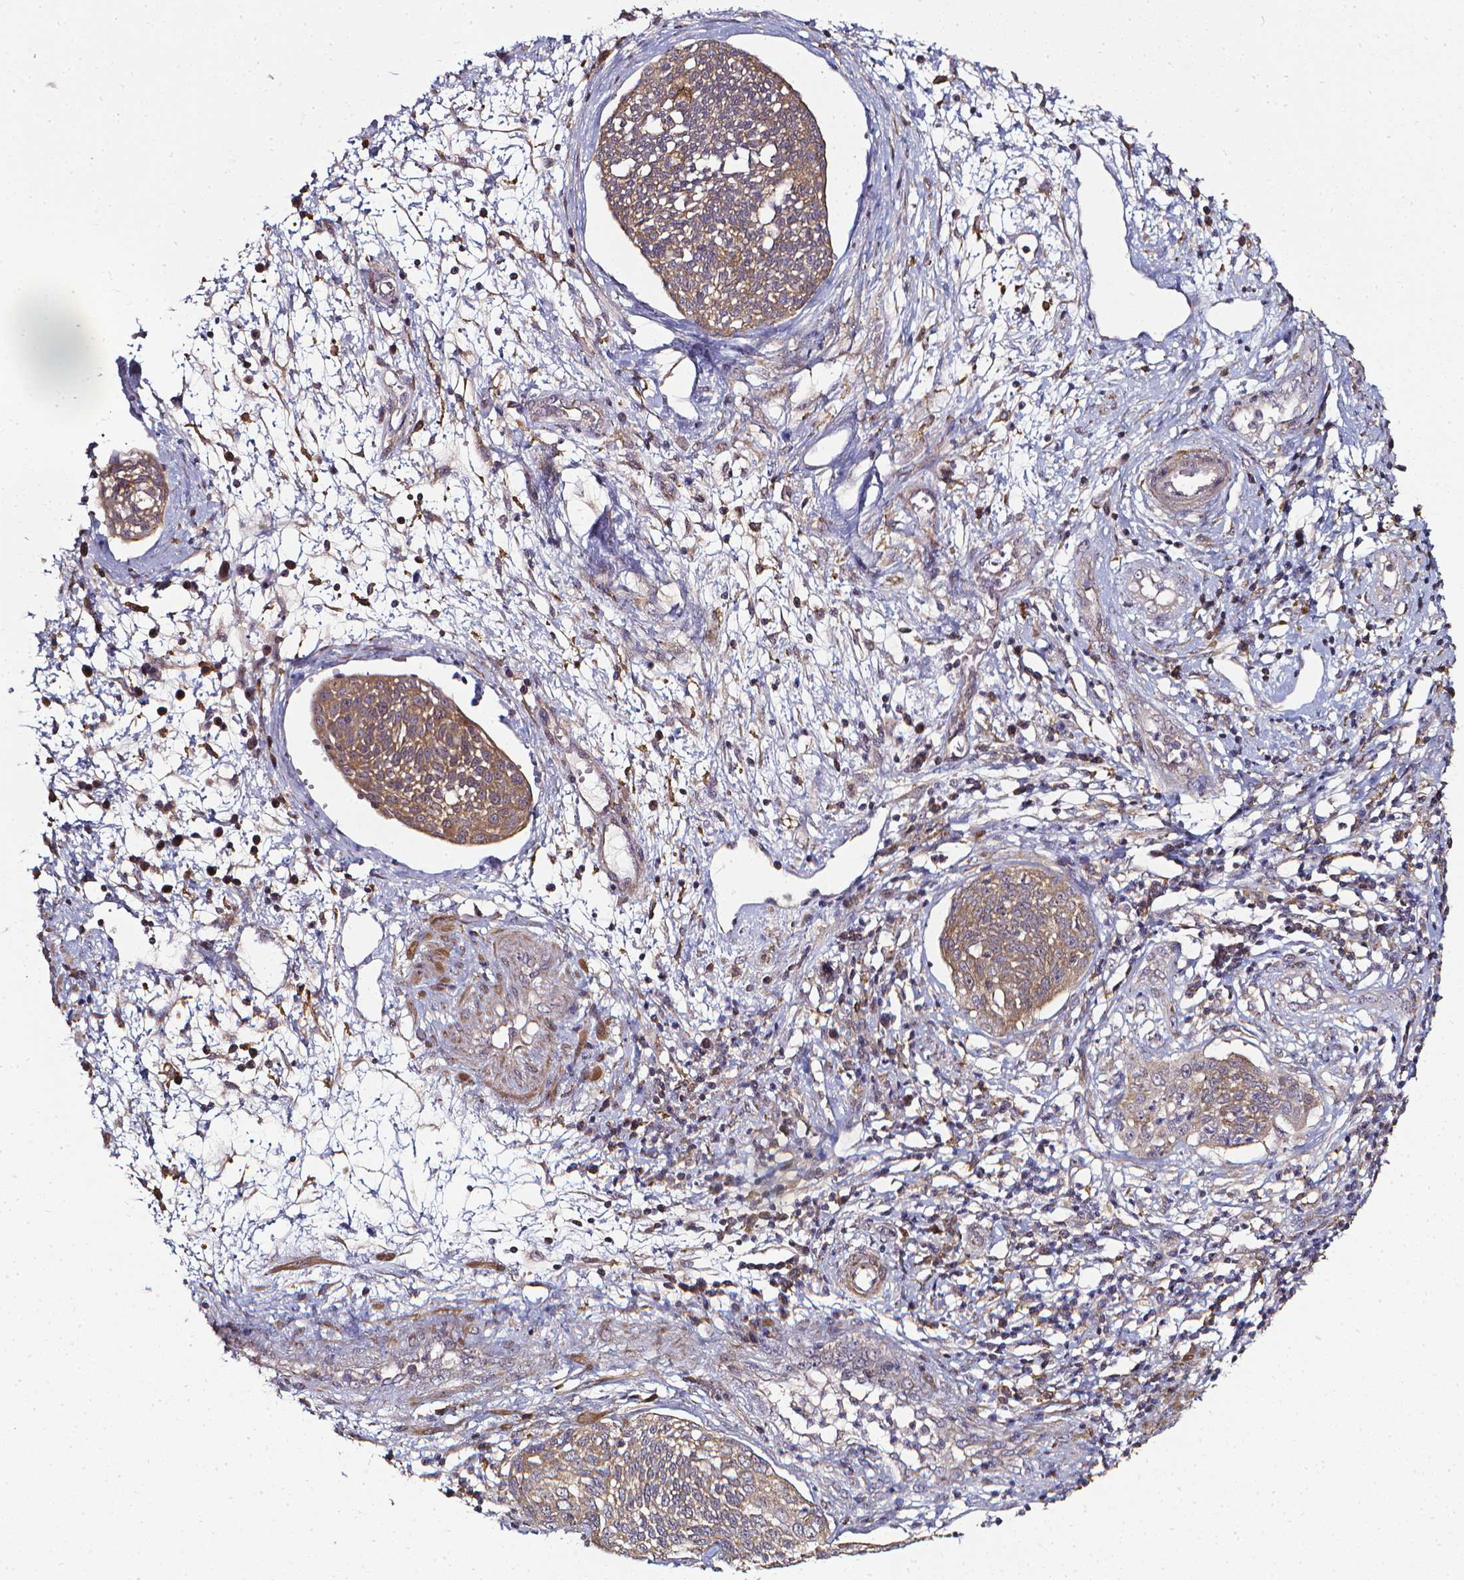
{"staining": {"intensity": "moderate", "quantity": ">75%", "location": "cytoplasmic/membranous"}, "tissue": "cervical cancer", "cell_type": "Tumor cells", "image_type": "cancer", "snomed": [{"axis": "morphology", "description": "Squamous cell carcinoma, NOS"}, {"axis": "topography", "description": "Cervix"}], "caption": "Immunohistochemical staining of cervical cancer (squamous cell carcinoma) exhibits medium levels of moderate cytoplasmic/membranous protein positivity in about >75% of tumor cells. (brown staining indicates protein expression, while blue staining denotes nuclei).", "gene": "PRAG1", "patient": {"sex": "female", "age": 34}}